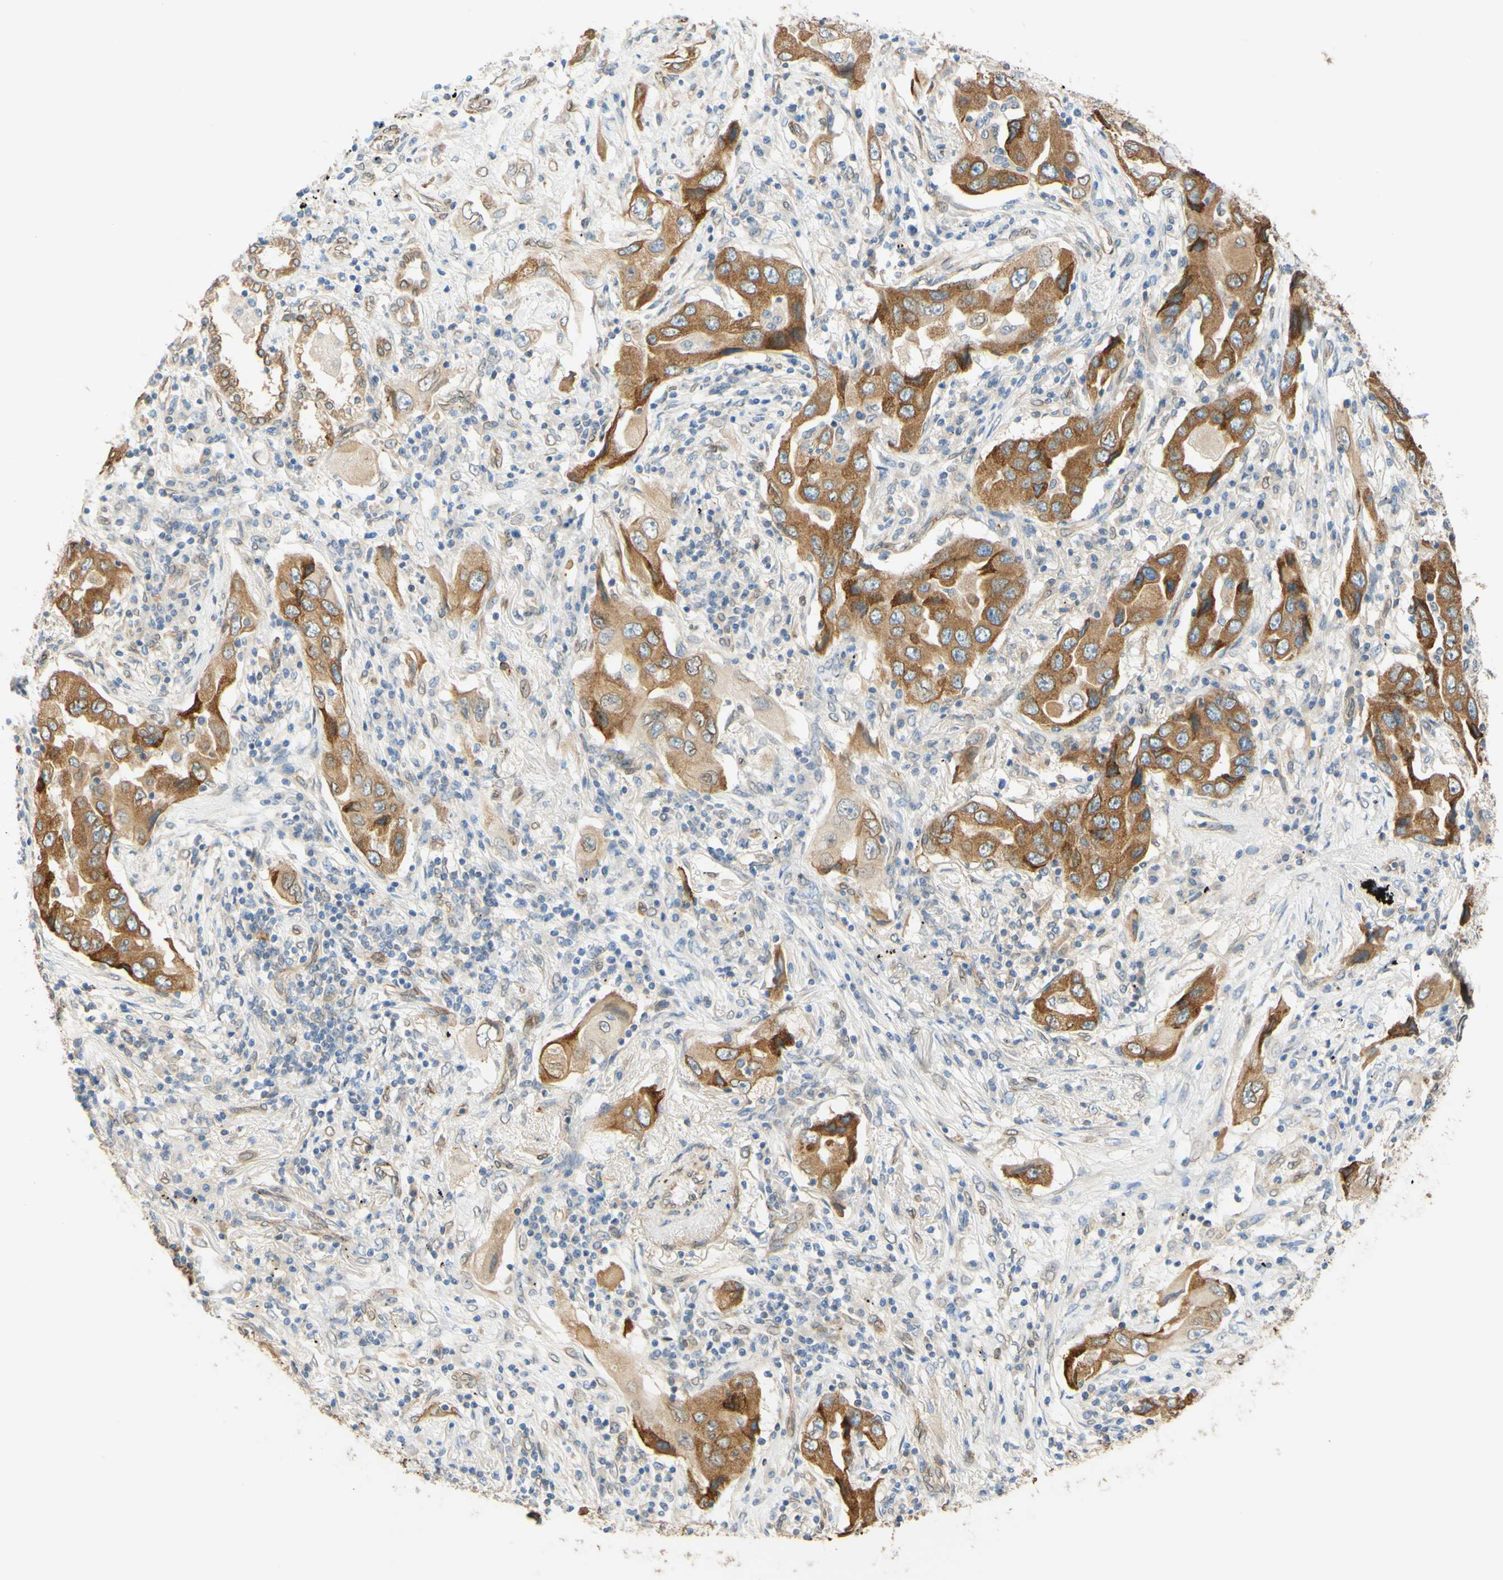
{"staining": {"intensity": "moderate", "quantity": ">75%", "location": "cytoplasmic/membranous"}, "tissue": "lung cancer", "cell_type": "Tumor cells", "image_type": "cancer", "snomed": [{"axis": "morphology", "description": "Adenocarcinoma, NOS"}, {"axis": "topography", "description": "Lung"}], "caption": "Protein positivity by immunohistochemistry (IHC) demonstrates moderate cytoplasmic/membranous staining in approximately >75% of tumor cells in lung cancer.", "gene": "ENDOD1", "patient": {"sex": "female", "age": 65}}